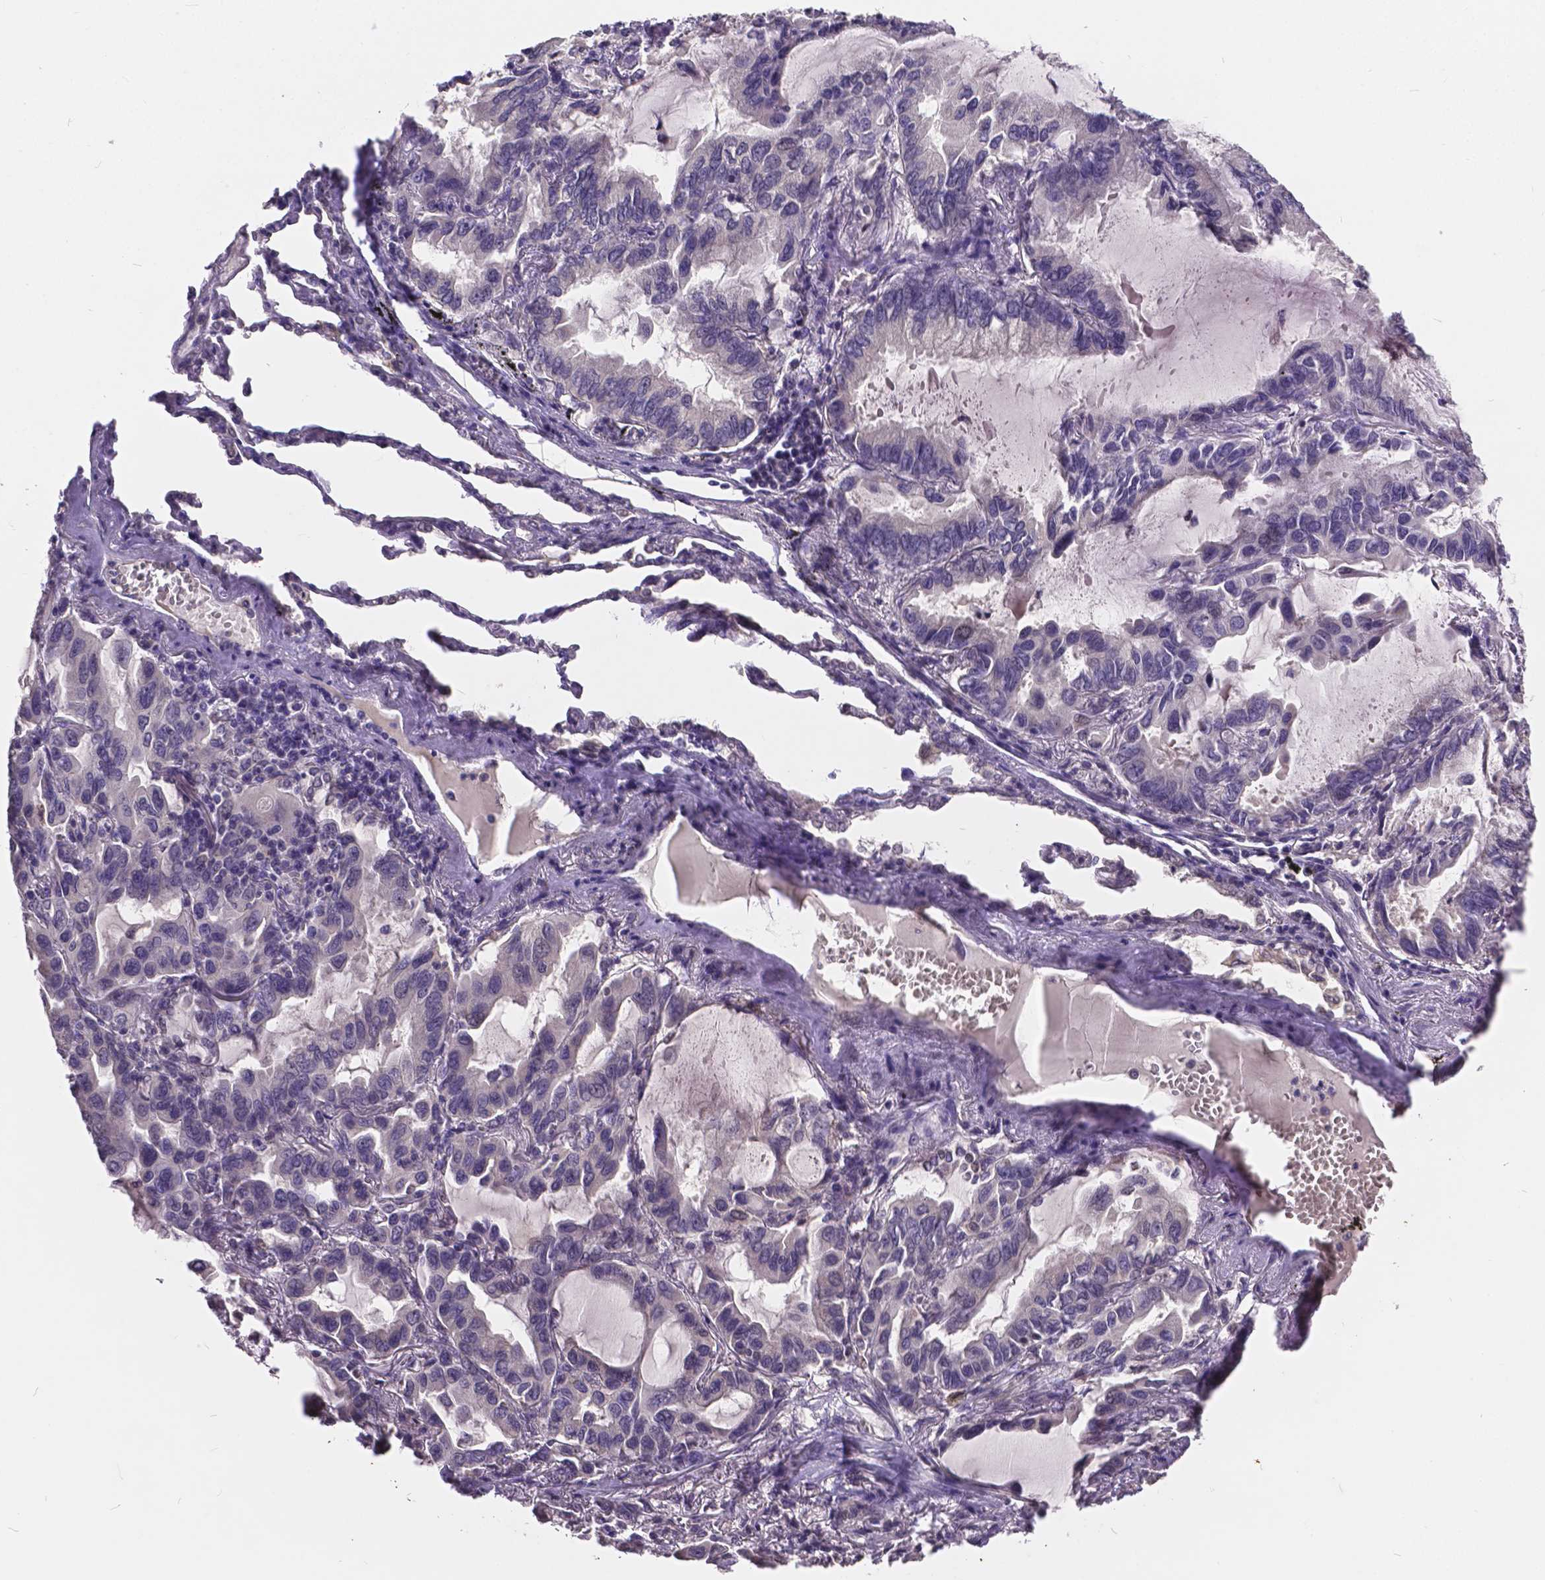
{"staining": {"intensity": "negative", "quantity": "none", "location": "none"}, "tissue": "lung cancer", "cell_type": "Tumor cells", "image_type": "cancer", "snomed": [{"axis": "morphology", "description": "Adenocarcinoma, NOS"}, {"axis": "topography", "description": "Lung"}], "caption": "High power microscopy image of an IHC micrograph of adenocarcinoma (lung), revealing no significant staining in tumor cells.", "gene": "CTNNA2", "patient": {"sex": "male", "age": 64}}